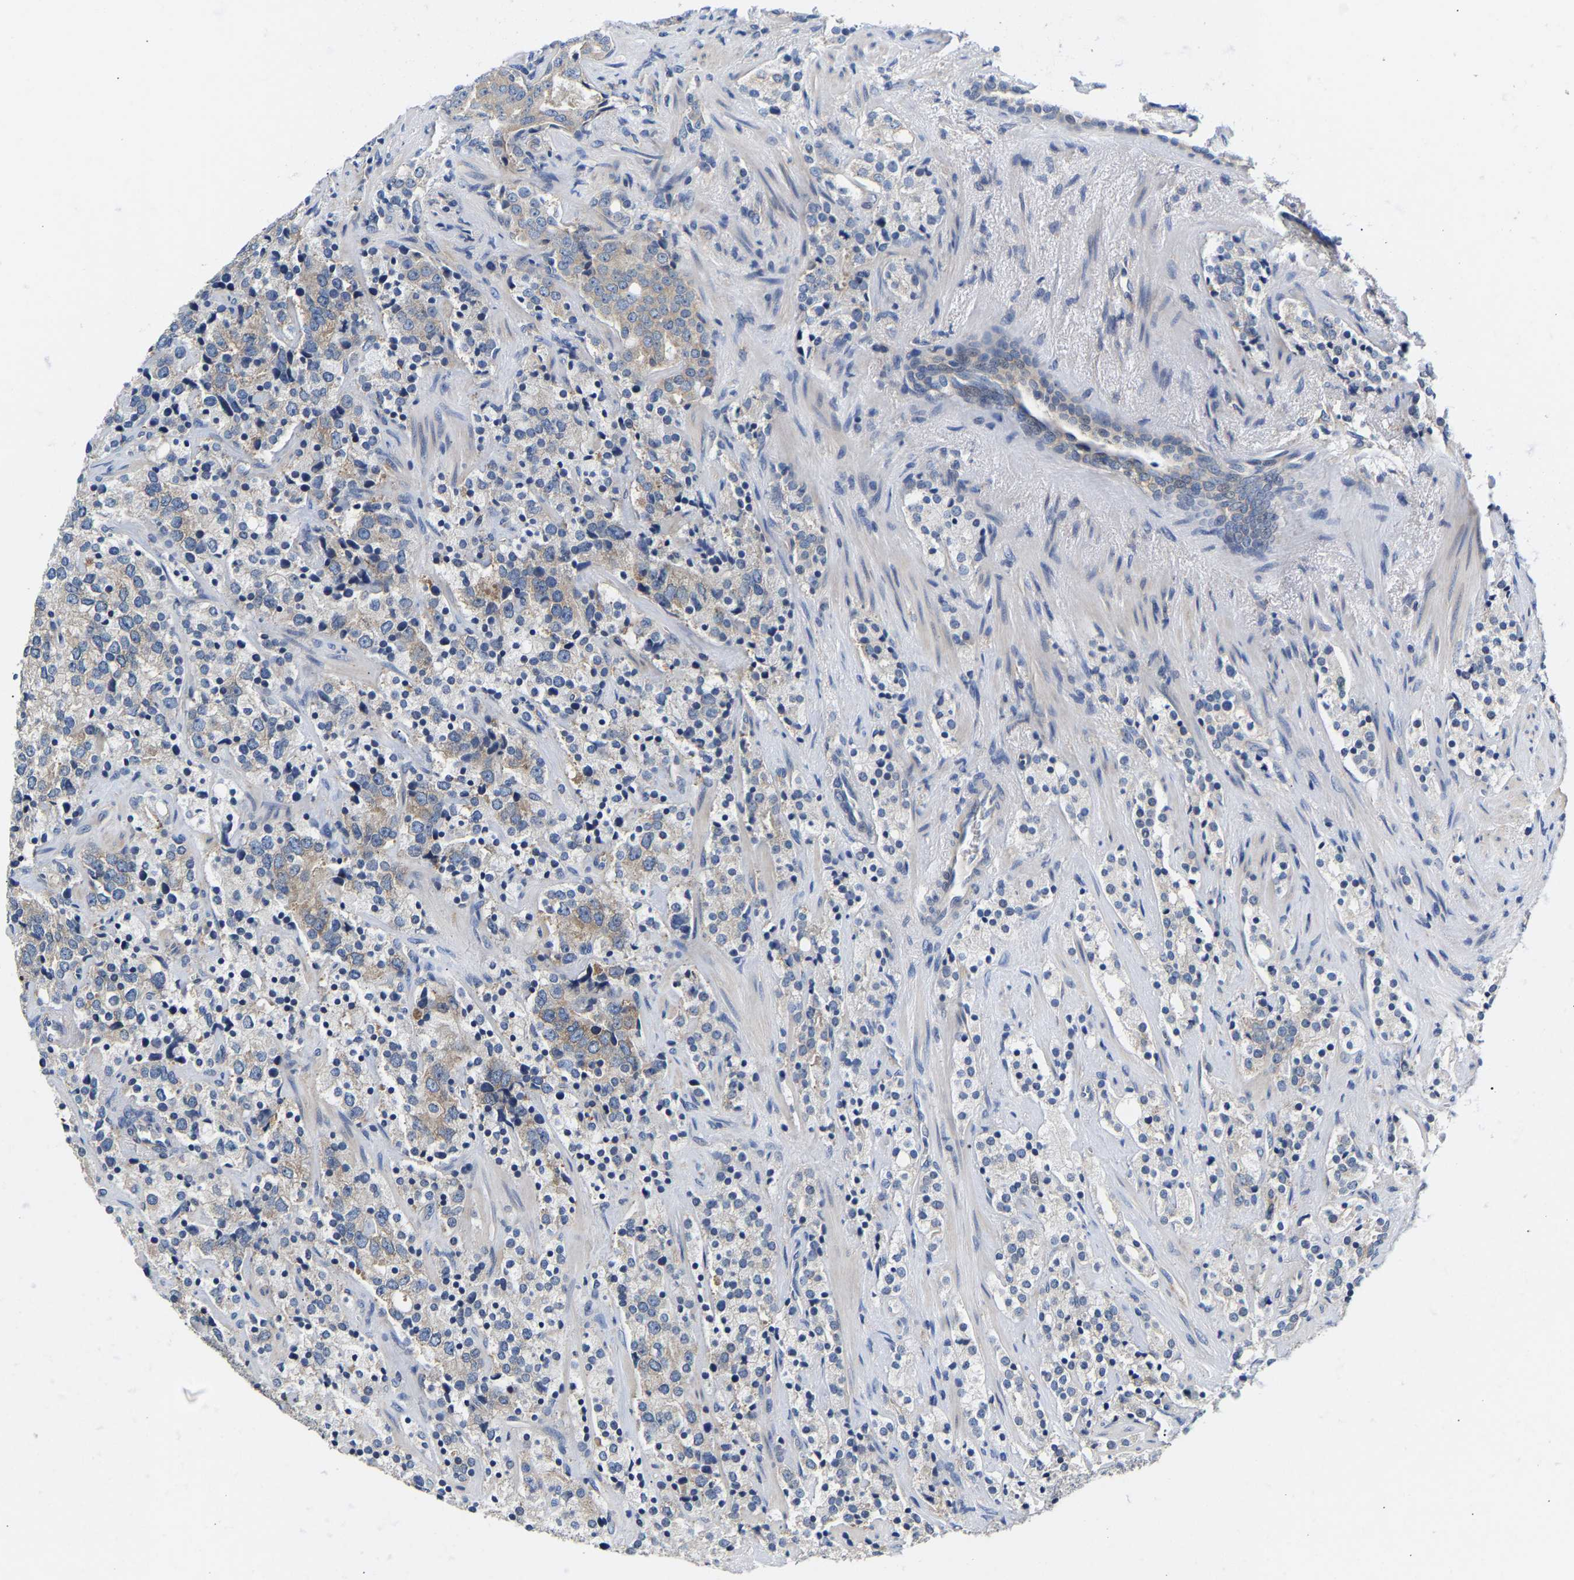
{"staining": {"intensity": "weak", "quantity": "<25%", "location": "cytoplasmic/membranous"}, "tissue": "prostate cancer", "cell_type": "Tumor cells", "image_type": "cancer", "snomed": [{"axis": "morphology", "description": "Adenocarcinoma, High grade"}, {"axis": "topography", "description": "Prostate"}], "caption": "Prostate cancer (high-grade adenocarcinoma) stained for a protein using immunohistochemistry (IHC) exhibits no expression tumor cells.", "gene": "AIMP2", "patient": {"sex": "male", "age": 71}}